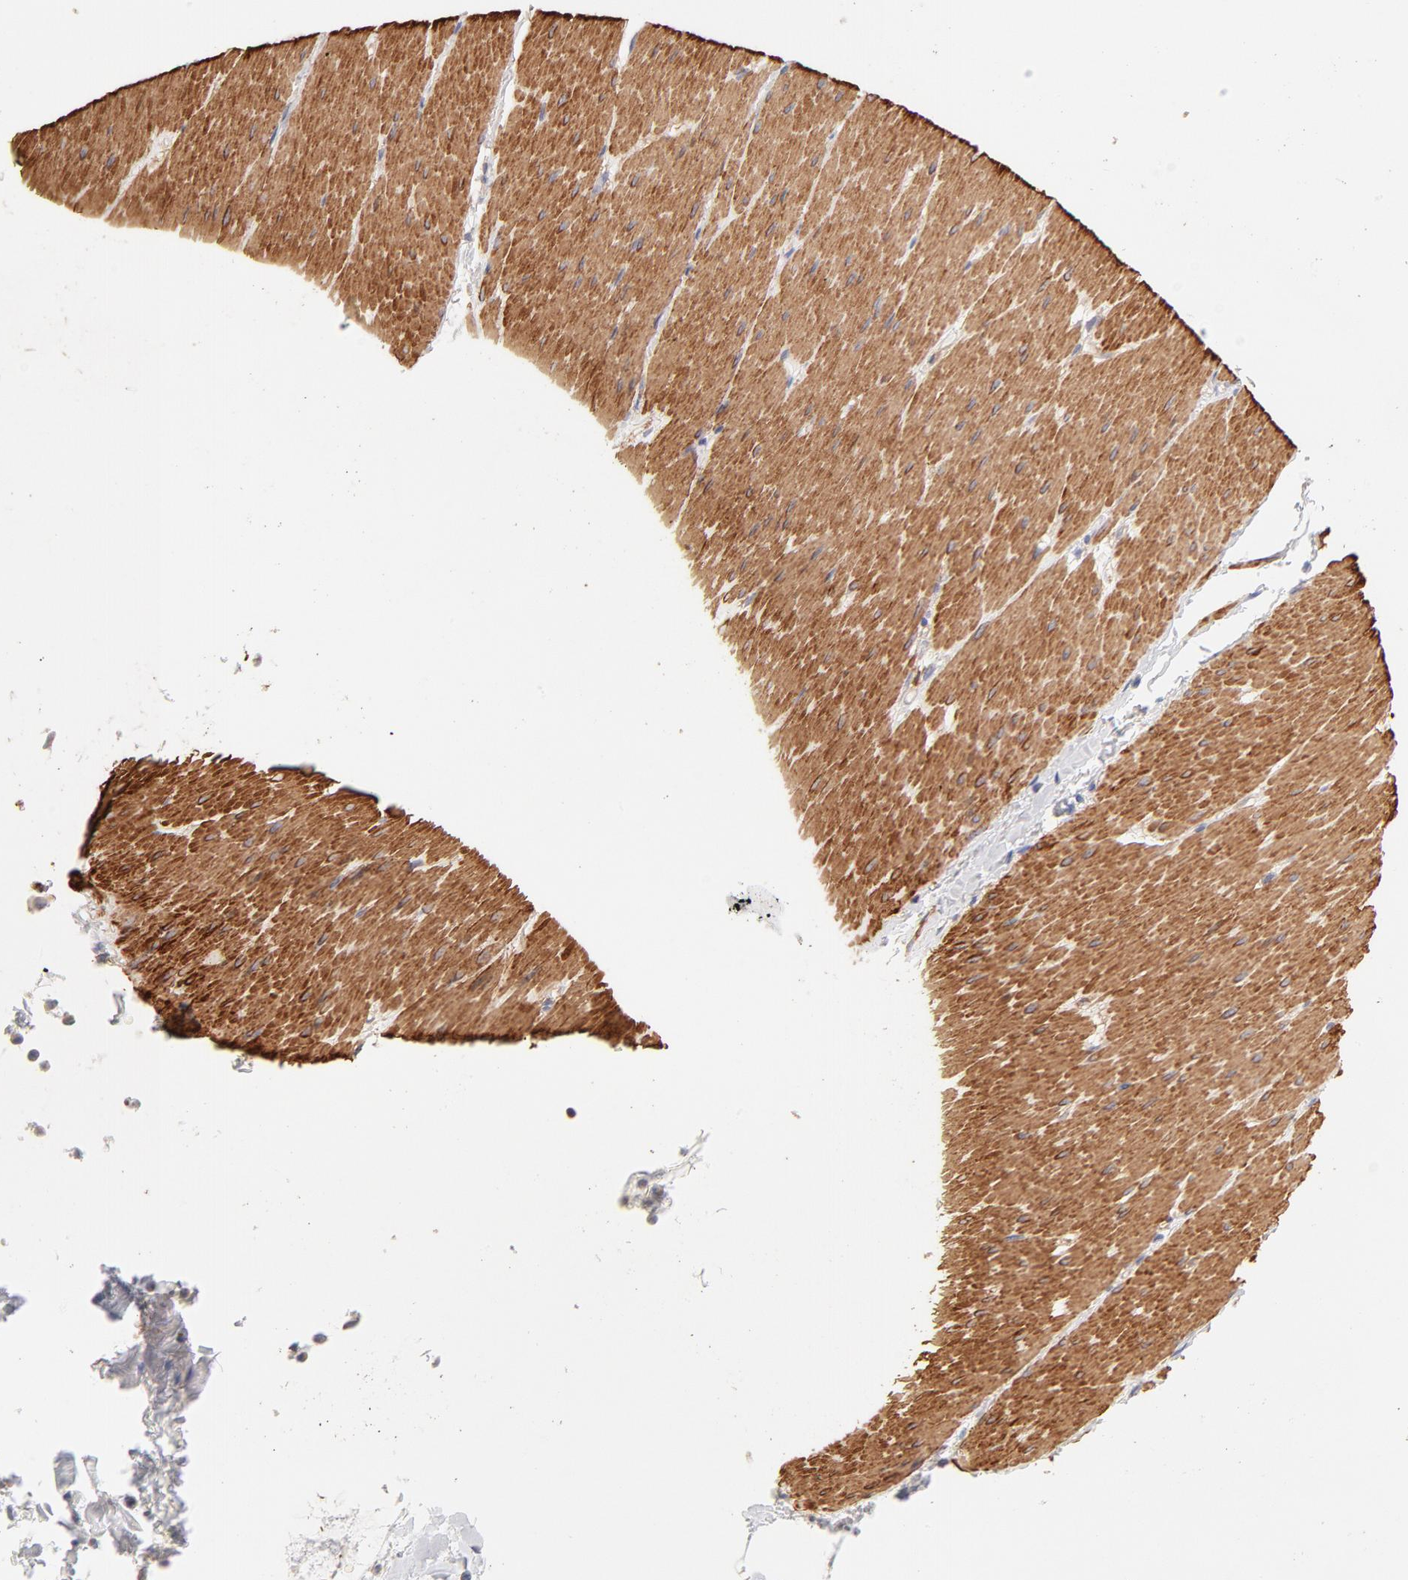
{"staining": {"intensity": "strong", "quantity": ">75%", "location": "cytoplasmic/membranous"}, "tissue": "smooth muscle", "cell_type": "Smooth muscle cells", "image_type": "normal", "snomed": [{"axis": "morphology", "description": "Normal tissue, NOS"}, {"axis": "topography", "description": "Smooth muscle"}, {"axis": "topography", "description": "Colon"}], "caption": "Smooth muscle stained with DAB IHC demonstrates high levels of strong cytoplasmic/membranous positivity in approximately >75% of smooth muscle cells. (Brightfield microscopy of DAB IHC at high magnification).", "gene": "LDLRAP1", "patient": {"sex": "male", "age": 67}}